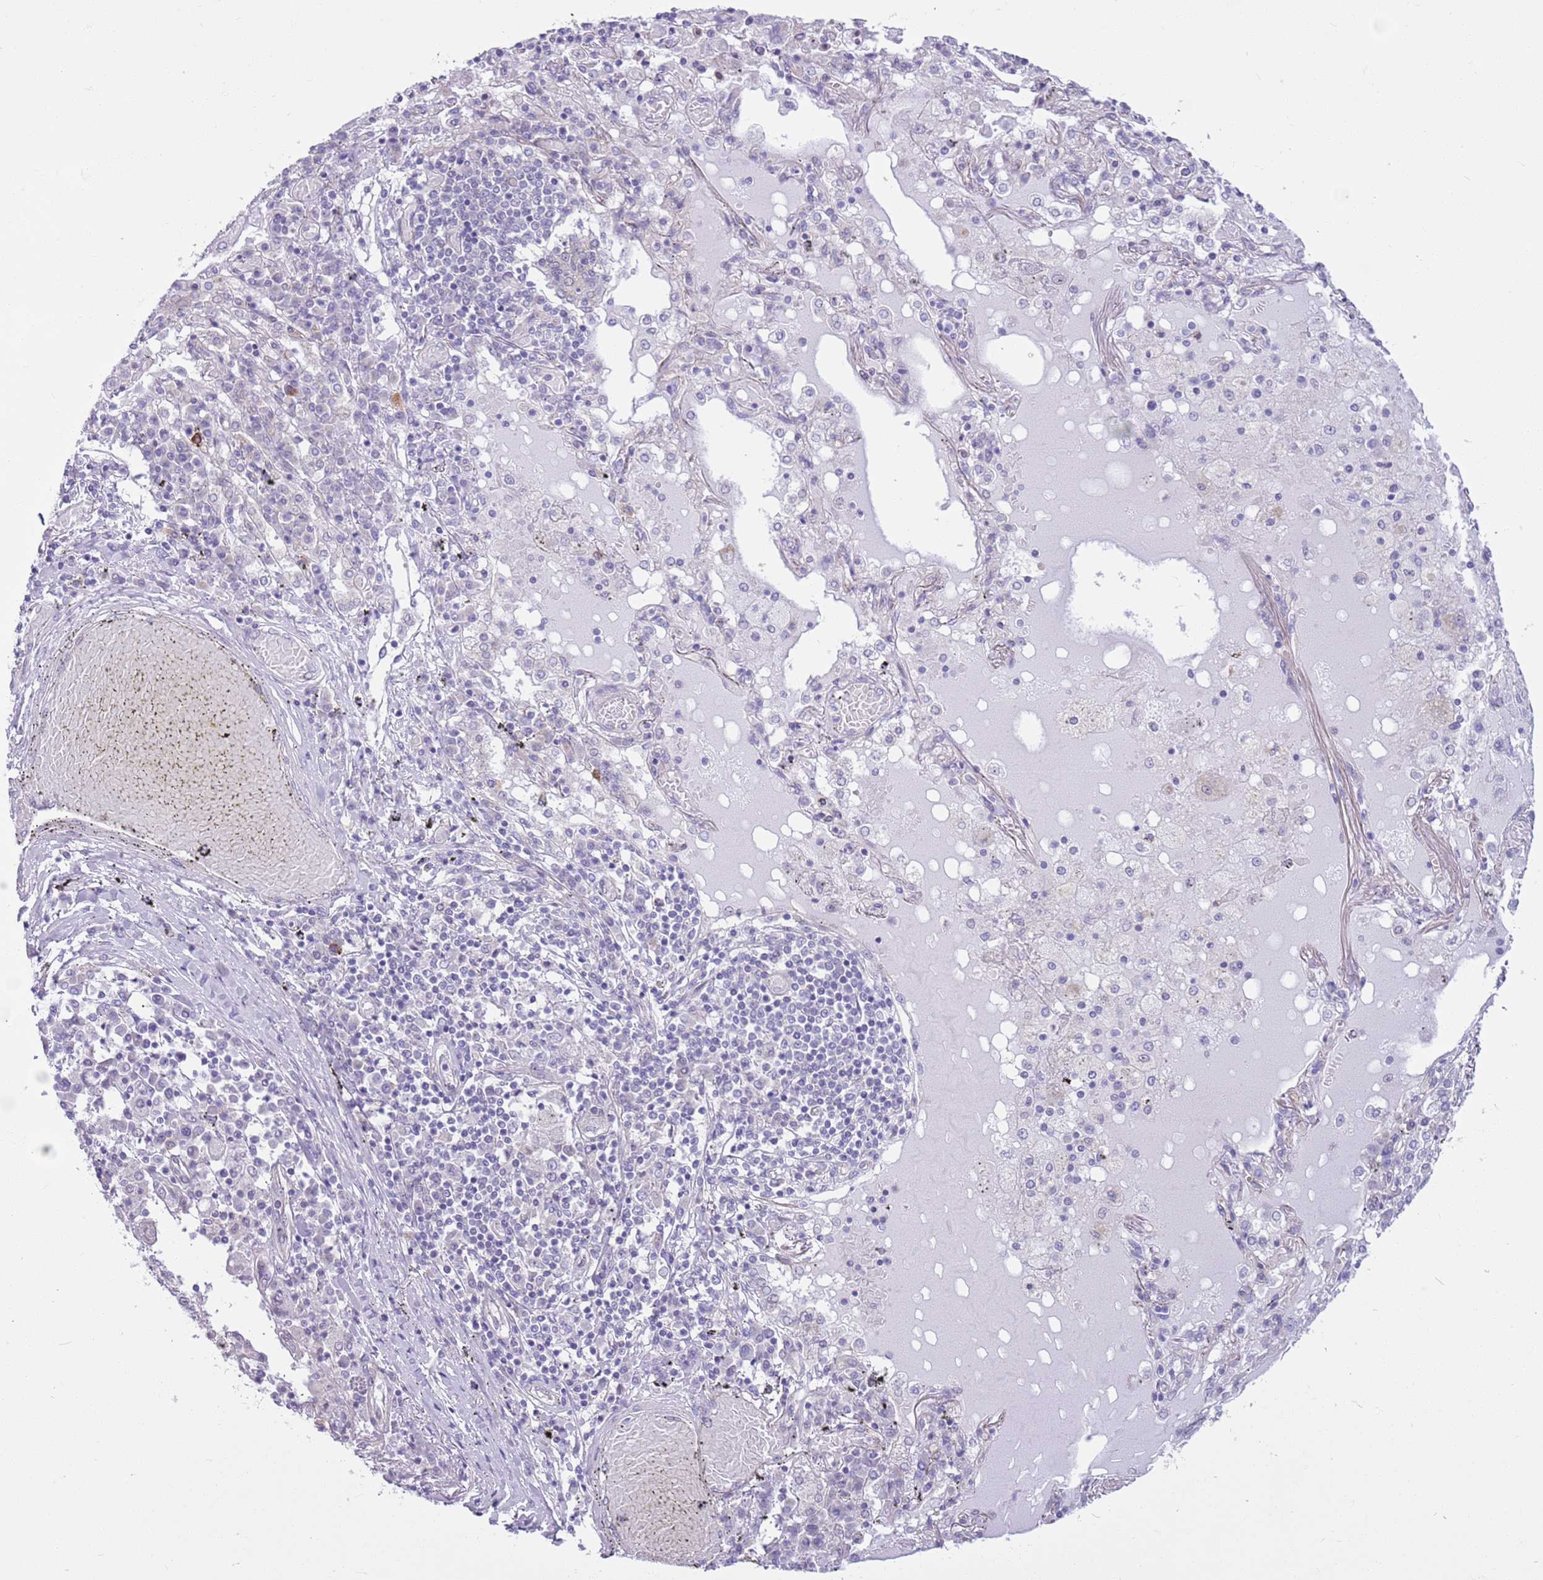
{"staining": {"intensity": "negative", "quantity": "none", "location": "none"}, "tissue": "lung cancer", "cell_type": "Tumor cells", "image_type": "cancer", "snomed": [{"axis": "morphology", "description": "Squamous cell carcinoma, NOS"}, {"axis": "topography", "description": "Lung"}], "caption": "Histopathology image shows no protein positivity in tumor cells of squamous cell carcinoma (lung) tissue.", "gene": "PARP8", "patient": {"sex": "male", "age": 65}}